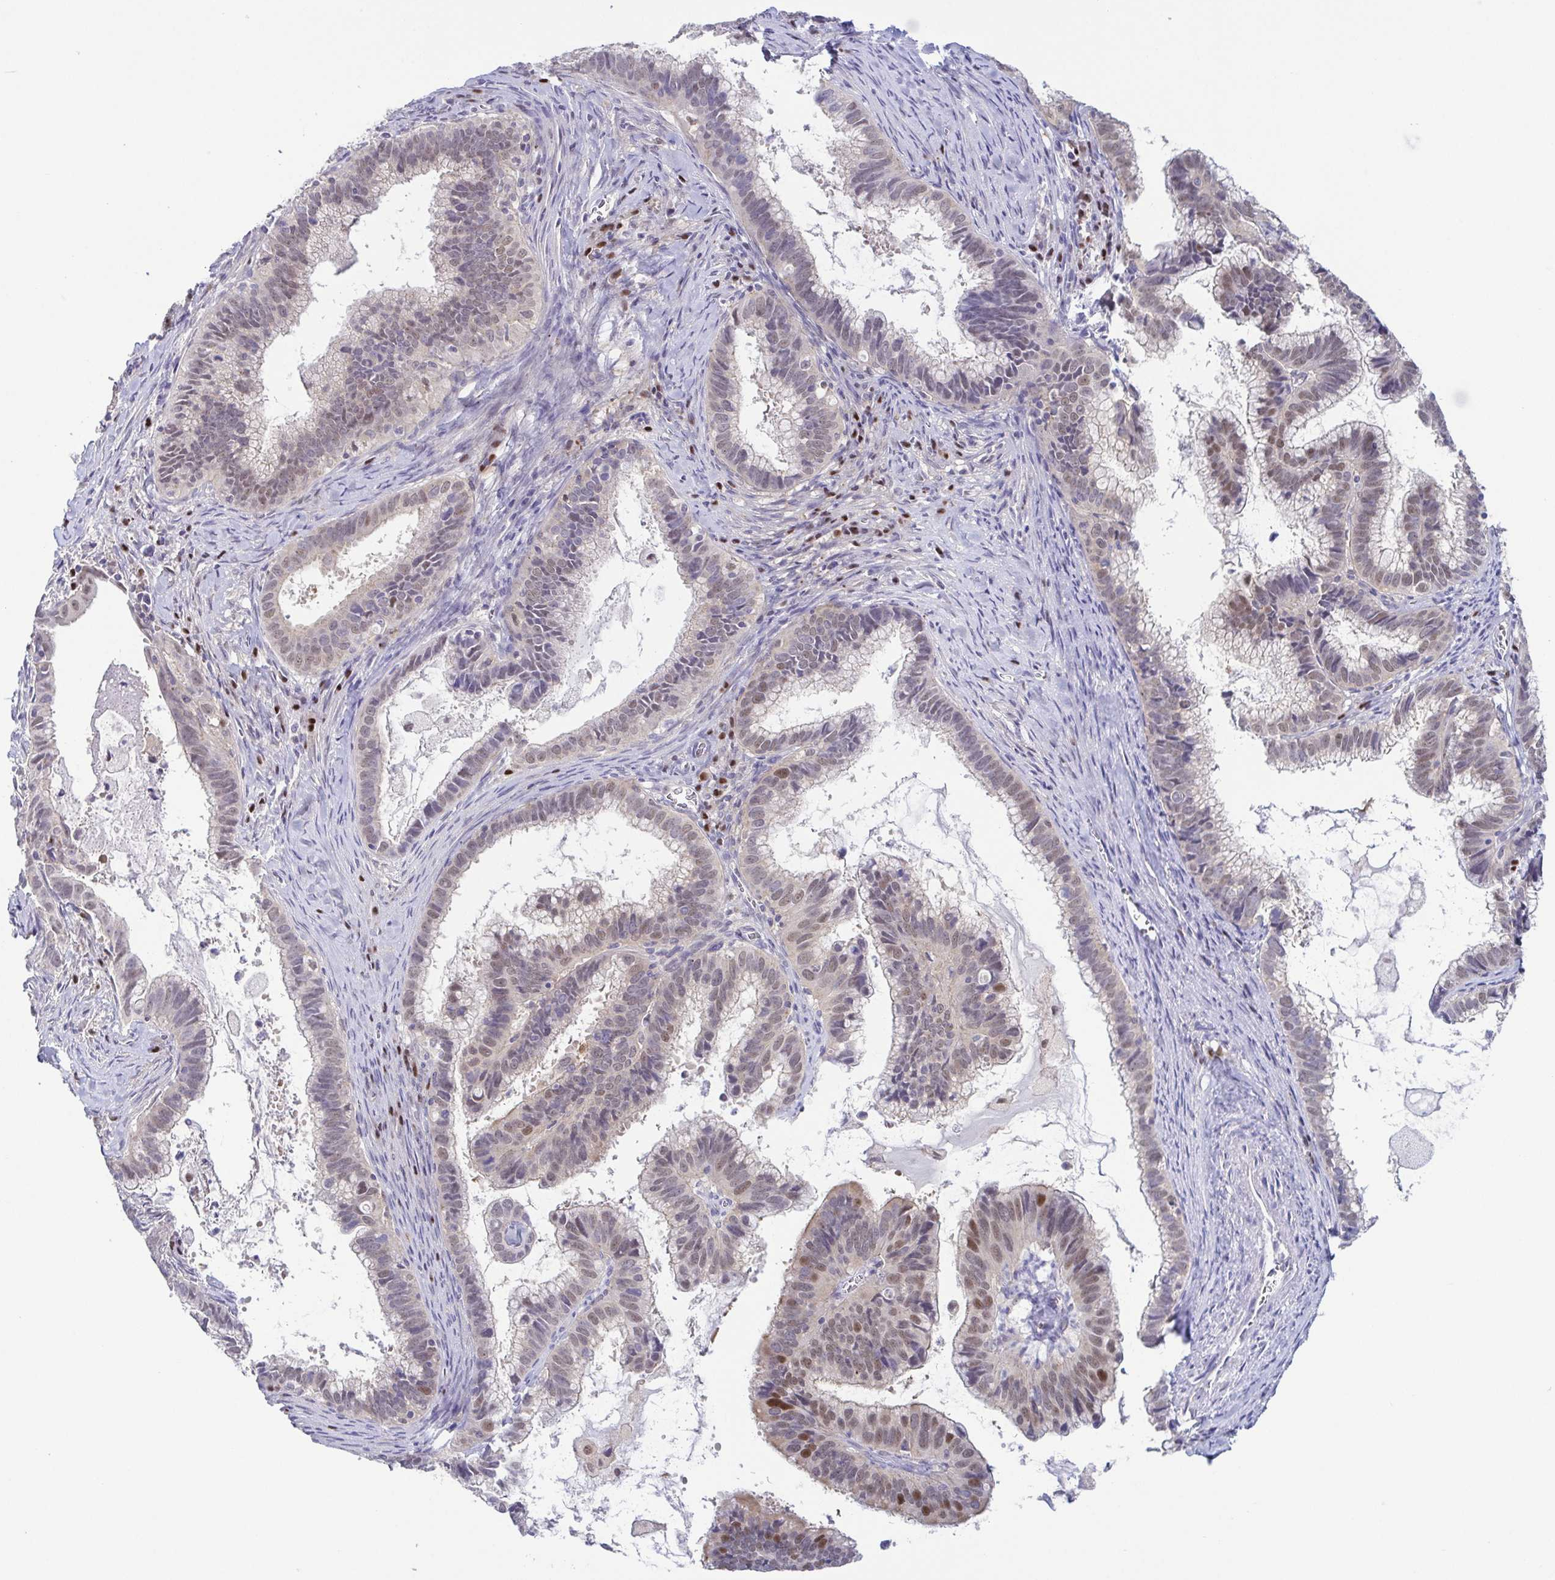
{"staining": {"intensity": "weak", "quantity": "<25%", "location": "nuclear"}, "tissue": "cervical cancer", "cell_type": "Tumor cells", "image_type": "cancer", "snomed": [{"axis": "morphology", "description": "Adenocarcinoma, NOS"}, {"axis": "topography", "description": "Cervix"}], "caption": "The histopathology image exhibits no staining of tumor cells in cervical adenocarcinoma. The staining was performed using DAB (3,3'-diaminobenzidine) to visualize the protein expression in brown, while the nuclei were stained in blue with hematoxylin (Magnification: 20x).", "gene": "UBE2Q1", "patient": {"sex": "female", "age": 61}}